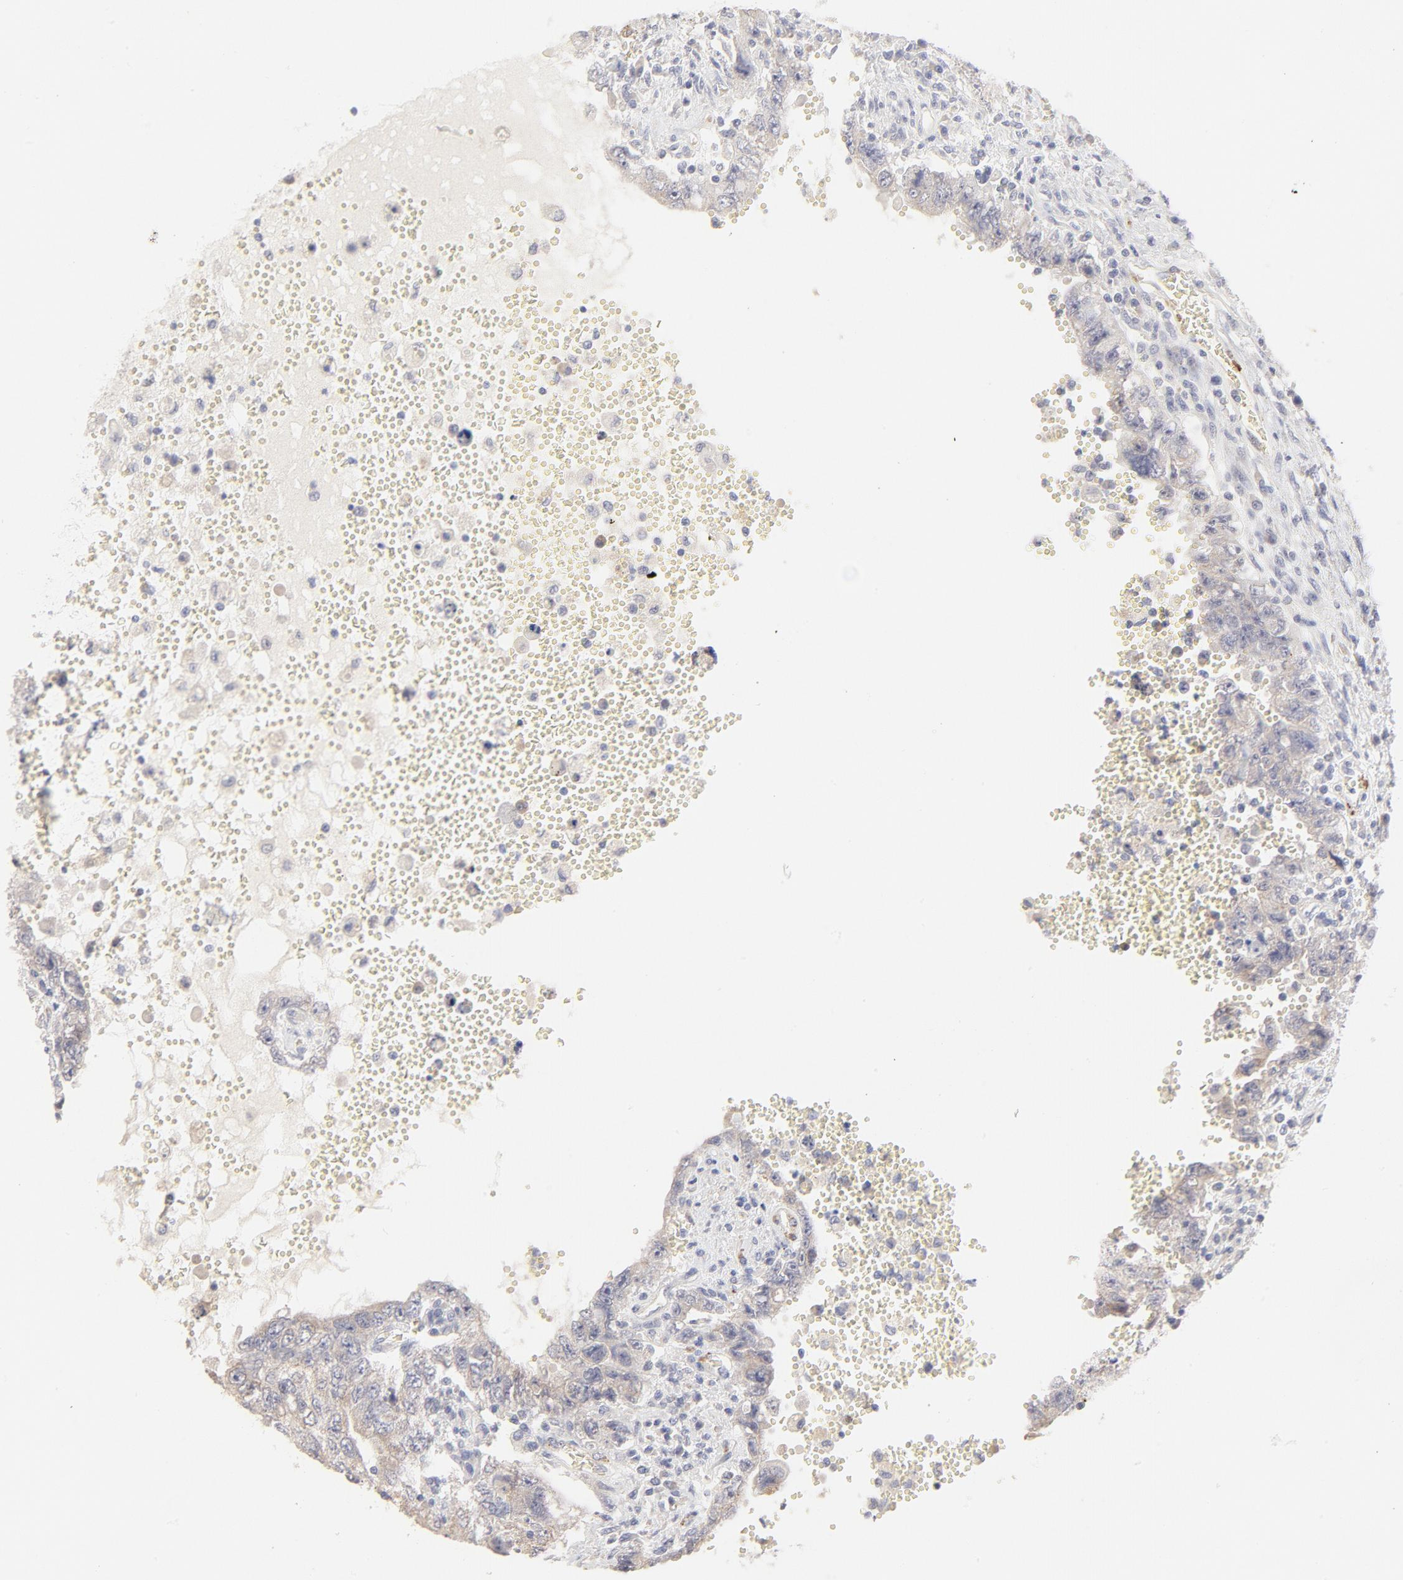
{"staining": {"intensity": "weak", "quantity": "<25%", "location": "cytoplasmic/membranous"}, "tissue": "testis cancer", "cell_type": "Tumor cells", "image_type": "cancer", "snomed": [{"axis": "morphology", "description": "Carcinoma, Embryonal, NOS"}, {"axis": "topography", "description": "Testis"}], "caption": "Human testis cancer (embryonal carcinoma) stained for a protein using IHC reveals no staining in tumor cells.", "gene": "NKX2-2", "patient": {"sex": "male", "age": 26}}